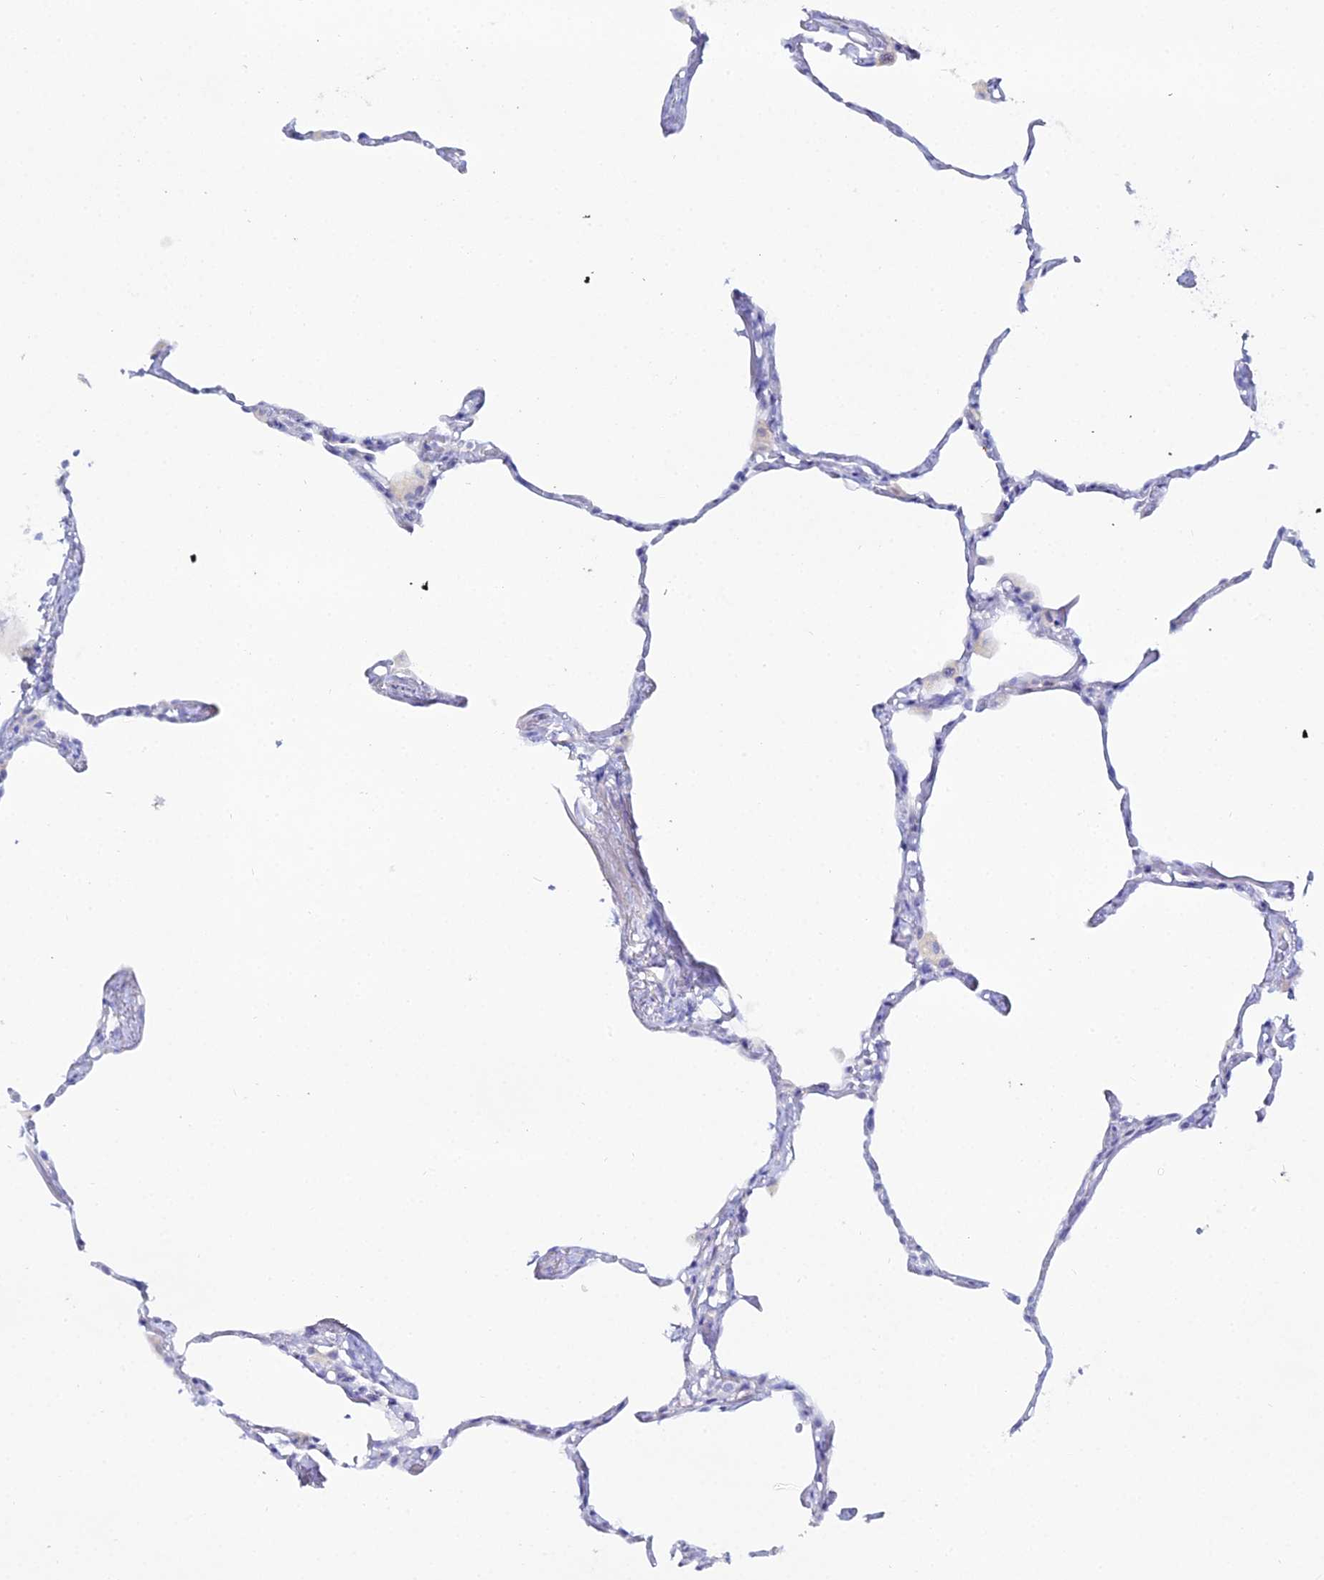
{"staining": {"intensity": "negative", "quantity": "none", "location": "none"}, "tissue": "lung", "cell_type": "Alveolar cells", "image_type": "normal", "snomed": [{"axis": "morphology", "description": "Normal tissue, NOS"}, {"axis": "topography", "description": "Lung"}], "caption": "Immunohistochemical staining of unremarkable lung exhibits no significant expression in alveolar cells. Brightfield microscopy of immunohistochemistry stained with DAB (3,3'-diaminobenzidine) (brown) and hematoxylin (blue), captured at high magnification.", "gene": "DHX34", "patient": {"sex": "male", "age": 65}}